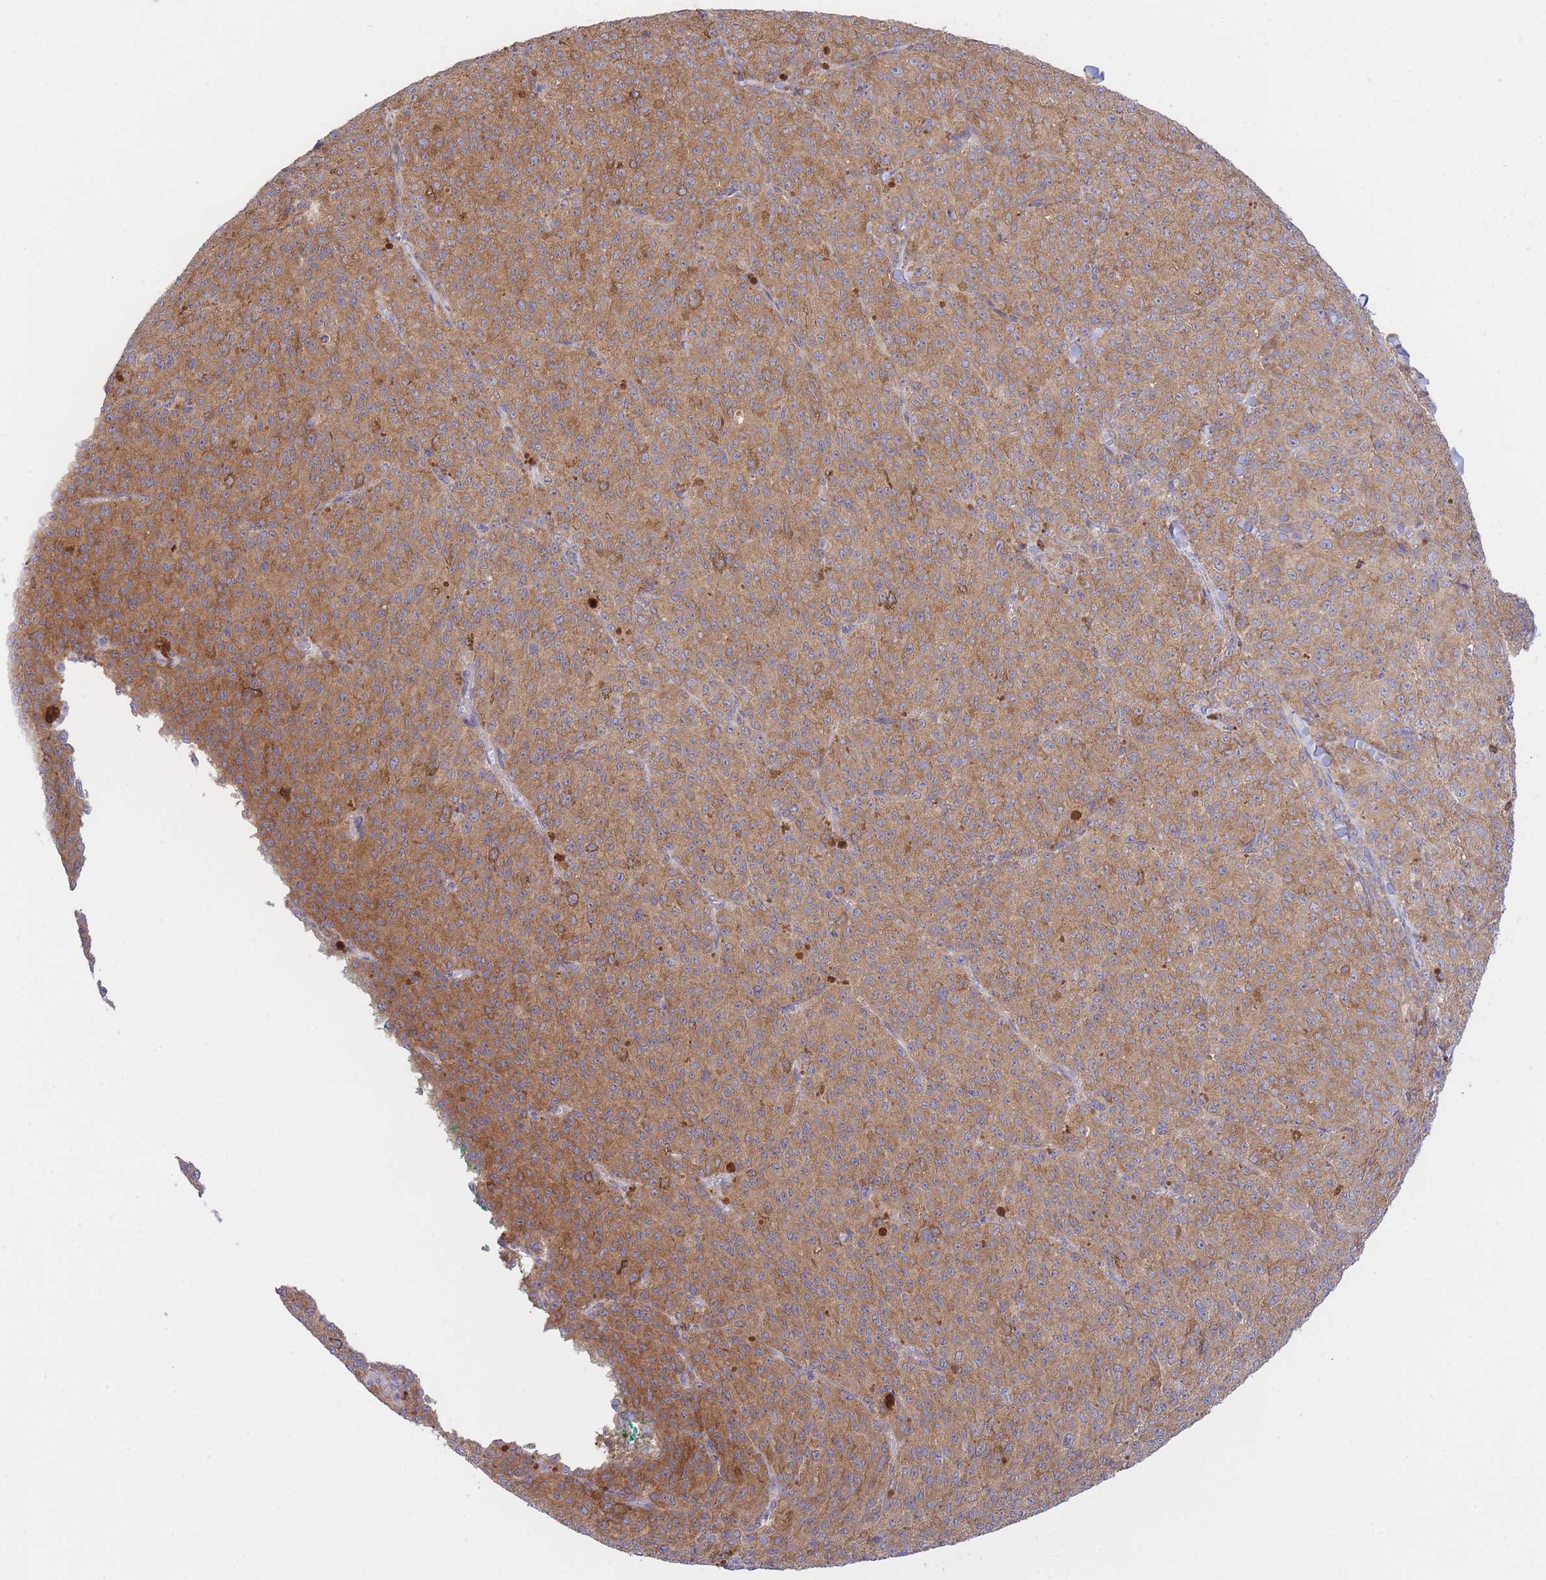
{"staining": {"intensity": "moderate", "quantity": ">75%", "location": "cytoplasmic/membranous"}, "tissue": "melanoma", "cell_type": "Tumor cells", "image_type": "cancer", "snomed": [{"axis": "morphology", "description": "Malignant melanoma, NOS"}, {"axis": "topography", "description": "Skin"}], "caption": "Immunohistochemistry histopathology image of neoplastic tissue: human melanoma stained using IHC exhibits medium levels of moderate protein expression localized specifically in the cytoplasmic/membranous of tumor cells, appearing as a cytoplasmic/membranous brown color.", "gene": "CHAC1", "patient": {"sex": "female", "age": 52}}